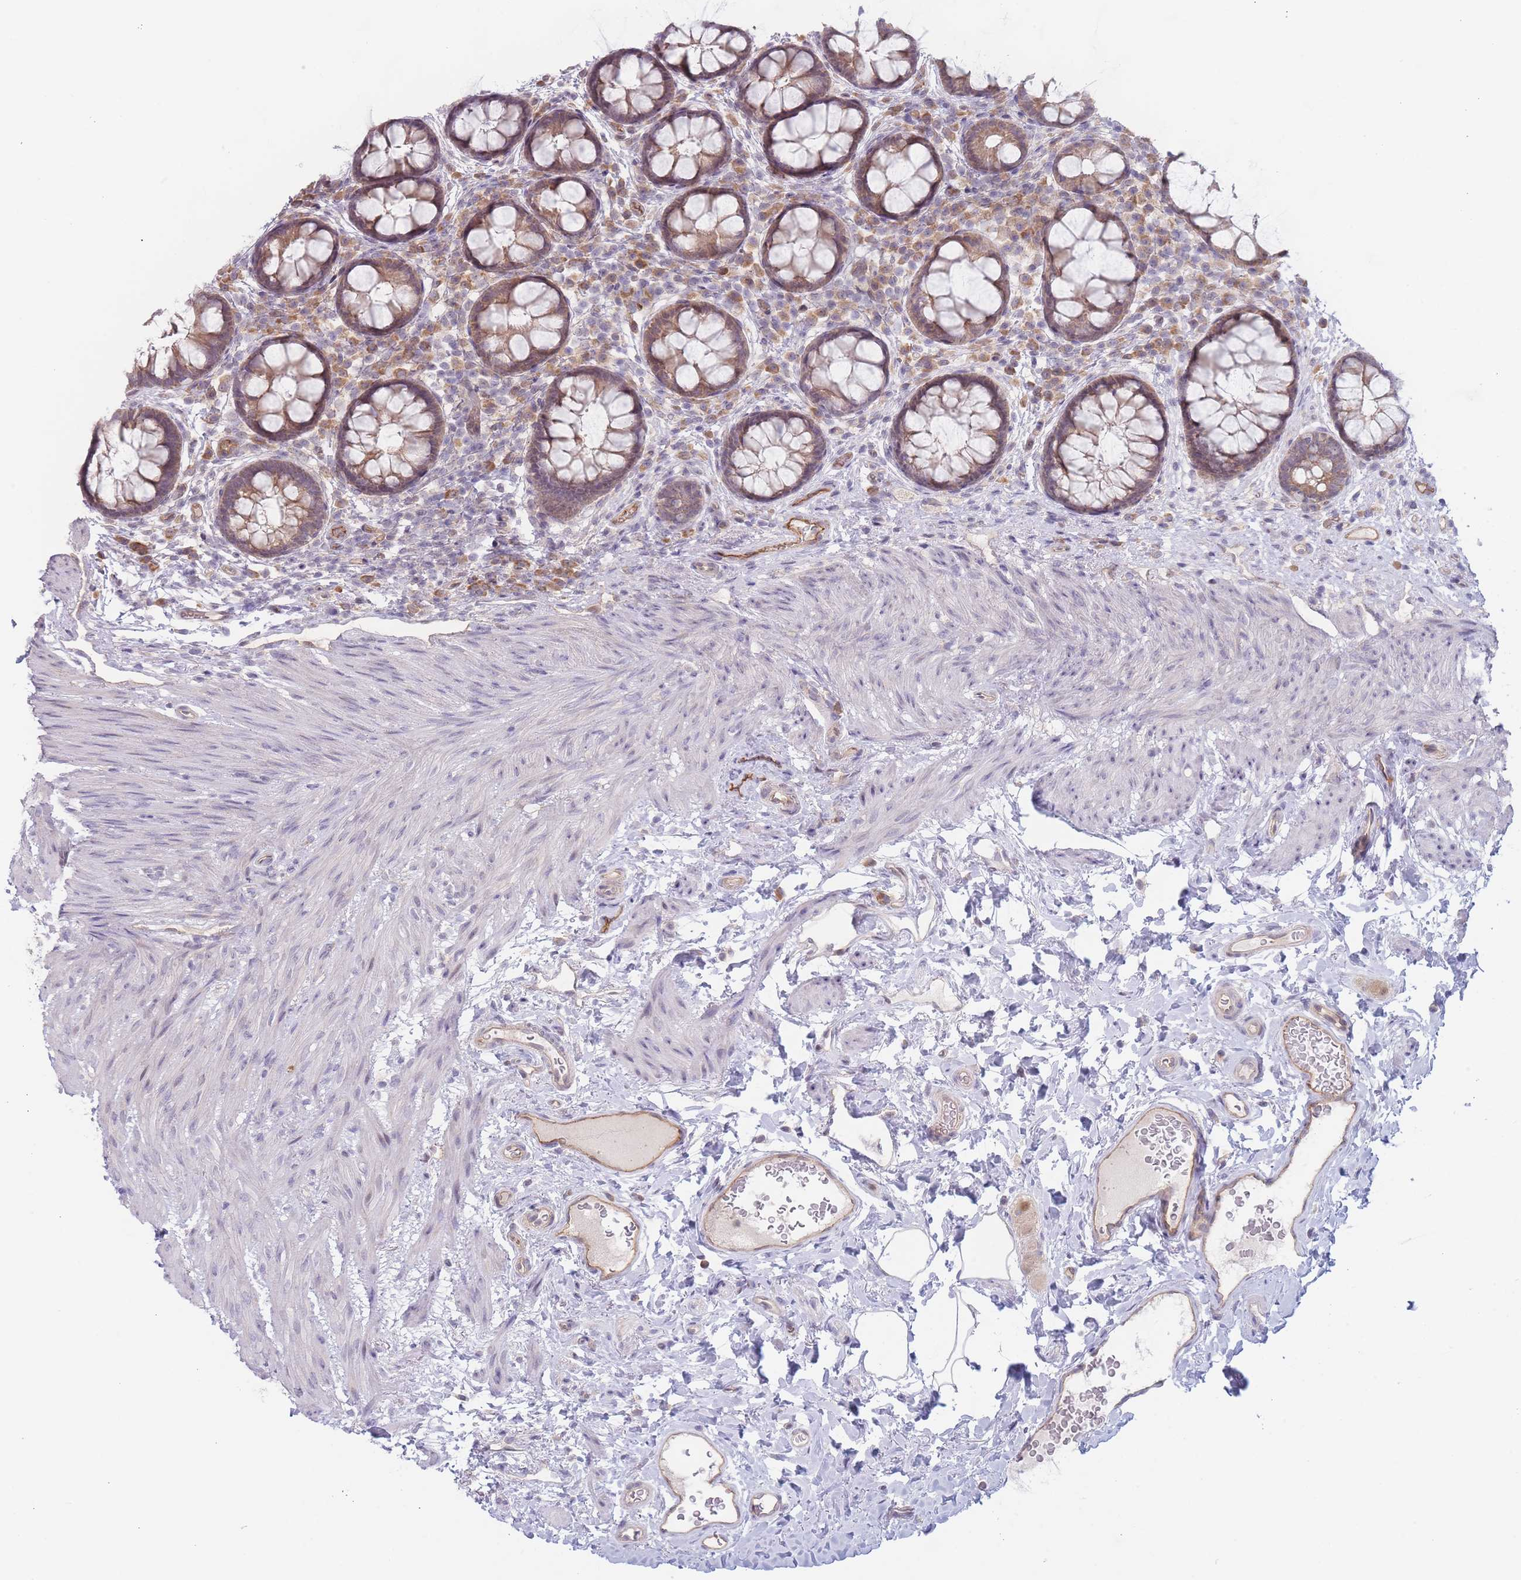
{"staining": {"intensity": "moderate", "quantity": ">75%", "location": "cytoplasmic/membranous"}, "tissue": "rectum", "cell_type": "Glandular cells", "image_type": "normal", "snomed": [{"axis": "morphology", "description": "Normal tissue, NOS"}, {"axis": "topography", "description": "Rectum"}, {"axis": "topography", "description": "Peripheral nerve tissue"}], "caption": "Protein staining of benign rectum displays moderate cytoplasmic/membranous expression in approximately >75% of glandular cells.", "gene": "FAM227B", "patient": {"sex": "female", "age": 69}}